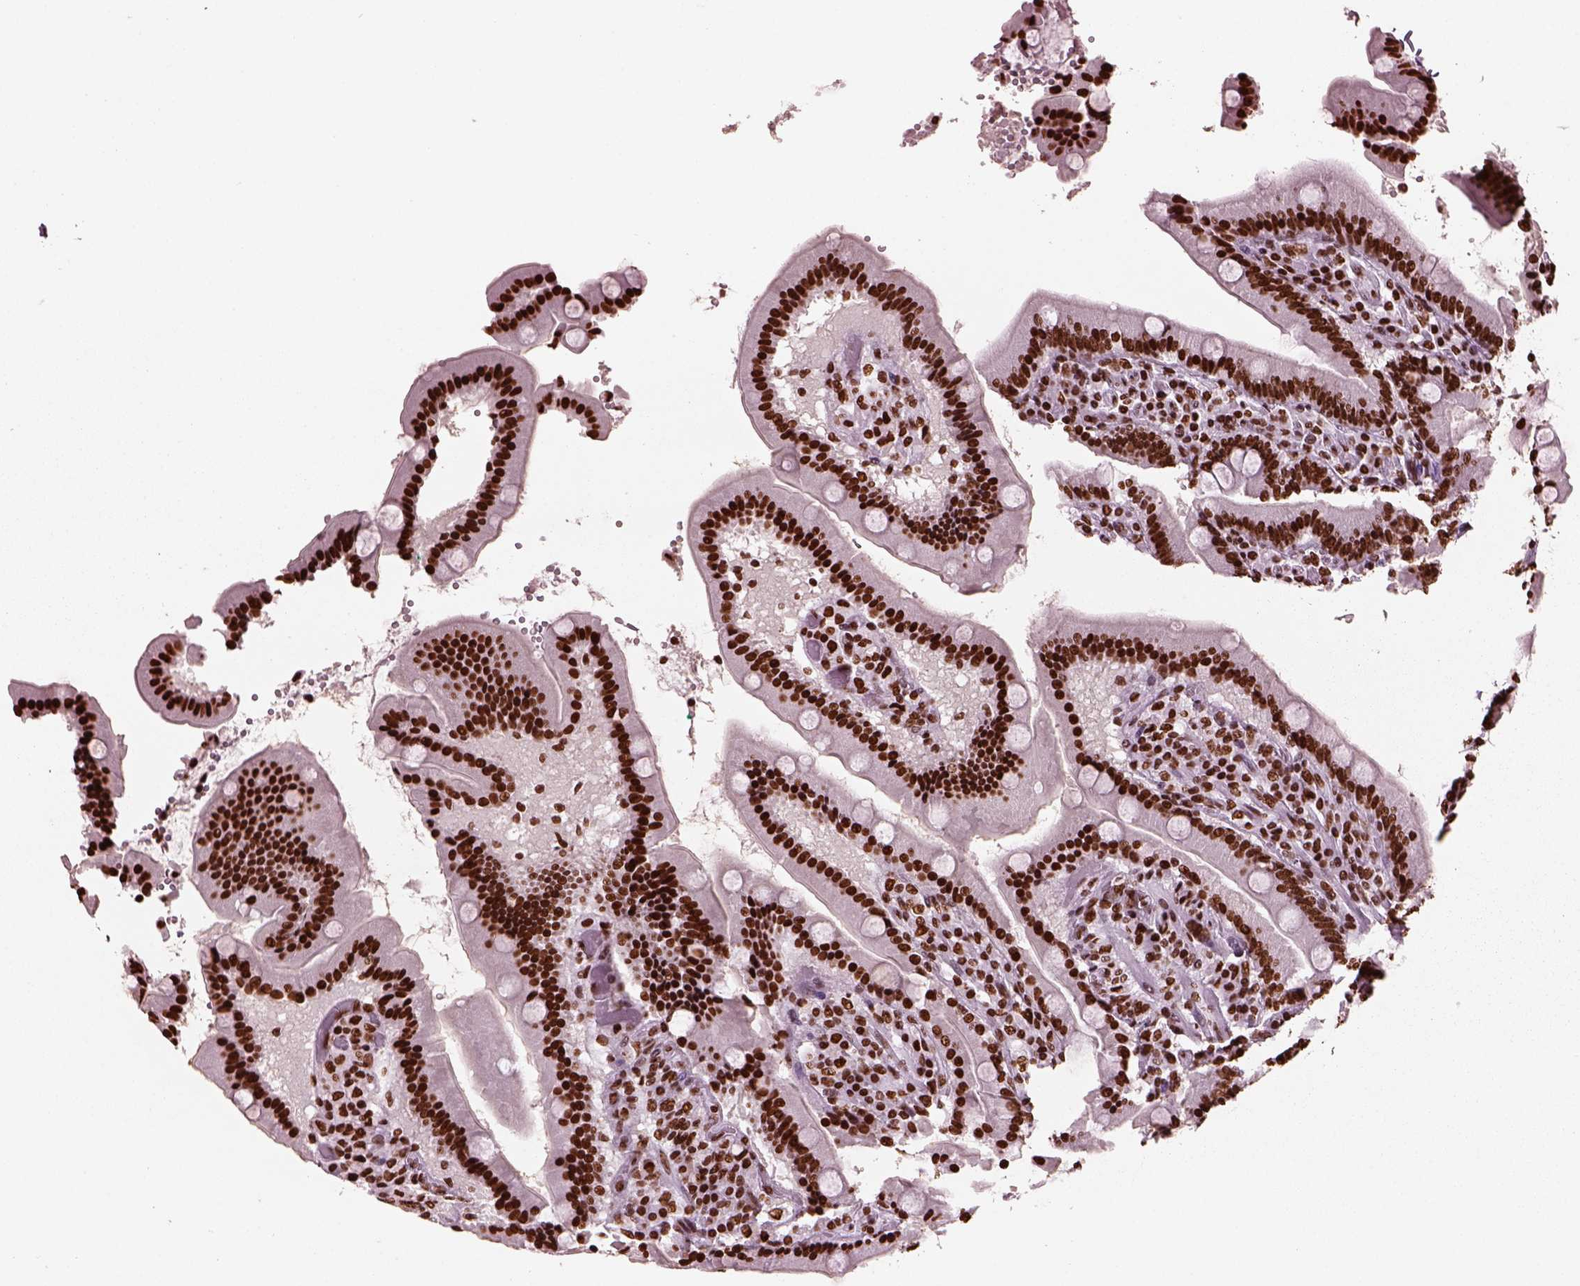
{"staining": {"intensity": "strong", "quantity": ">75%", "location": "nuclear"}, "tissue": "duodenum", "cell_type": "Glandular cells", "image_type": "normal", "snomed": [{"axis": "morphology", "description": "Normal tissue, NOS"}, {"axis": "topography", "description": "Duodenum"}], "caption": "Immunohistochemistry (IHC) micrograph of unremarkable human duodenum stained for a protein (brown), which exhibits high levels of strong nuclear expression in approximately >75% of glandular cells.", "gene": "CBFA2T3", "patient": {"sex": "female", "age": 62}}